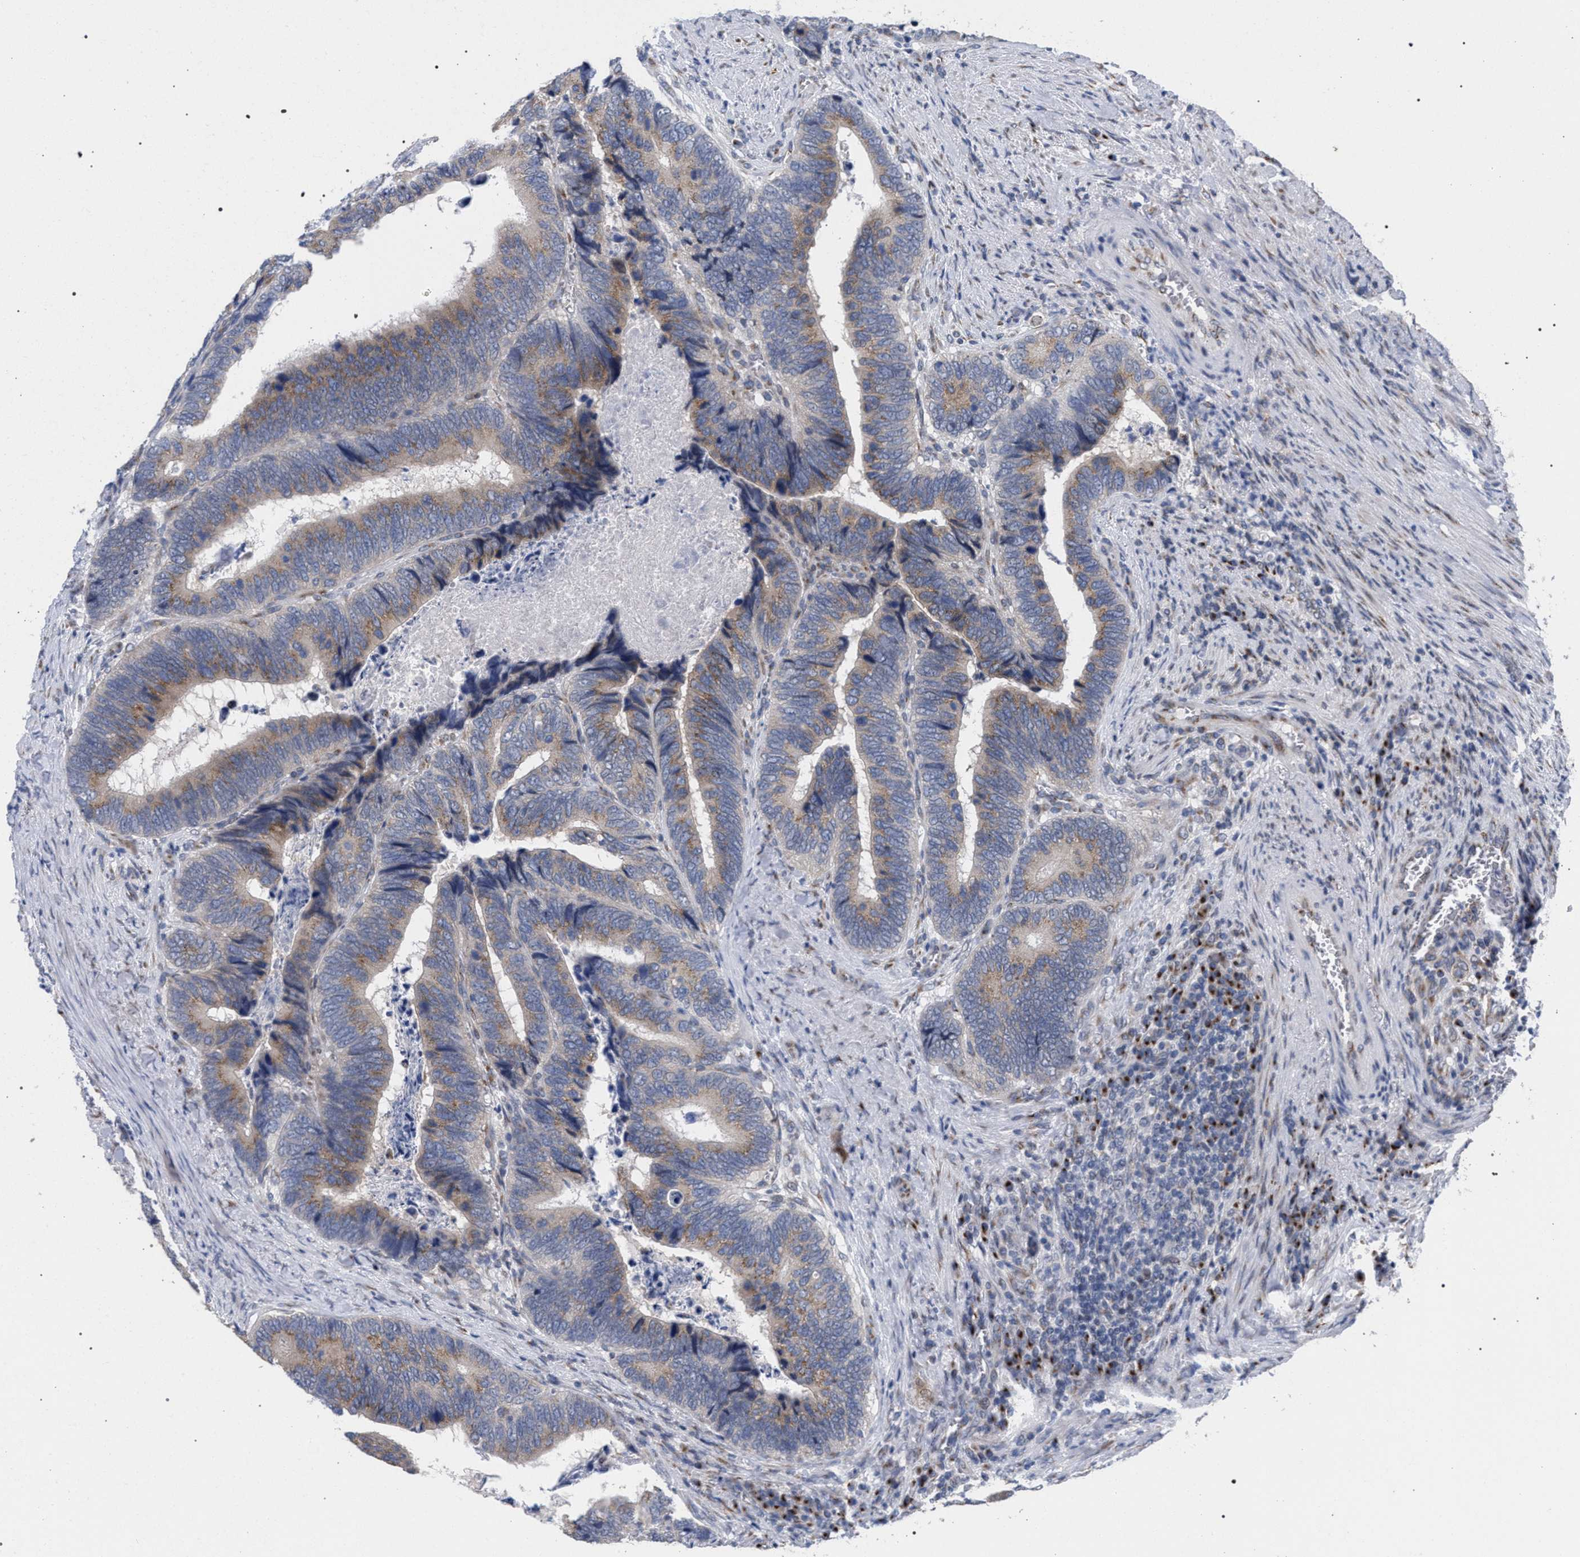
{"staining": {"intensity": "moderate", "quantity": ">75%", "location": "cytoplasmic/membranous"}, "tissue": "colorectal cancer", "cell_type": "Tumor cells", "image_type": "cancer", "snomed": [{"axis": "morphology", "description": "Adenocarcinoma, NOS"}, {"axis": "topography", "description": "Colon"}], "caption": "Colorectal cancer stained with DAB immunohistochemistry demonstrates medium levels of moderate cytoplasmic/membranous positivity in about >75% of tumor cells.", "gene": "GOLGA2", "patient": {"sex": "male", "age": 72}}